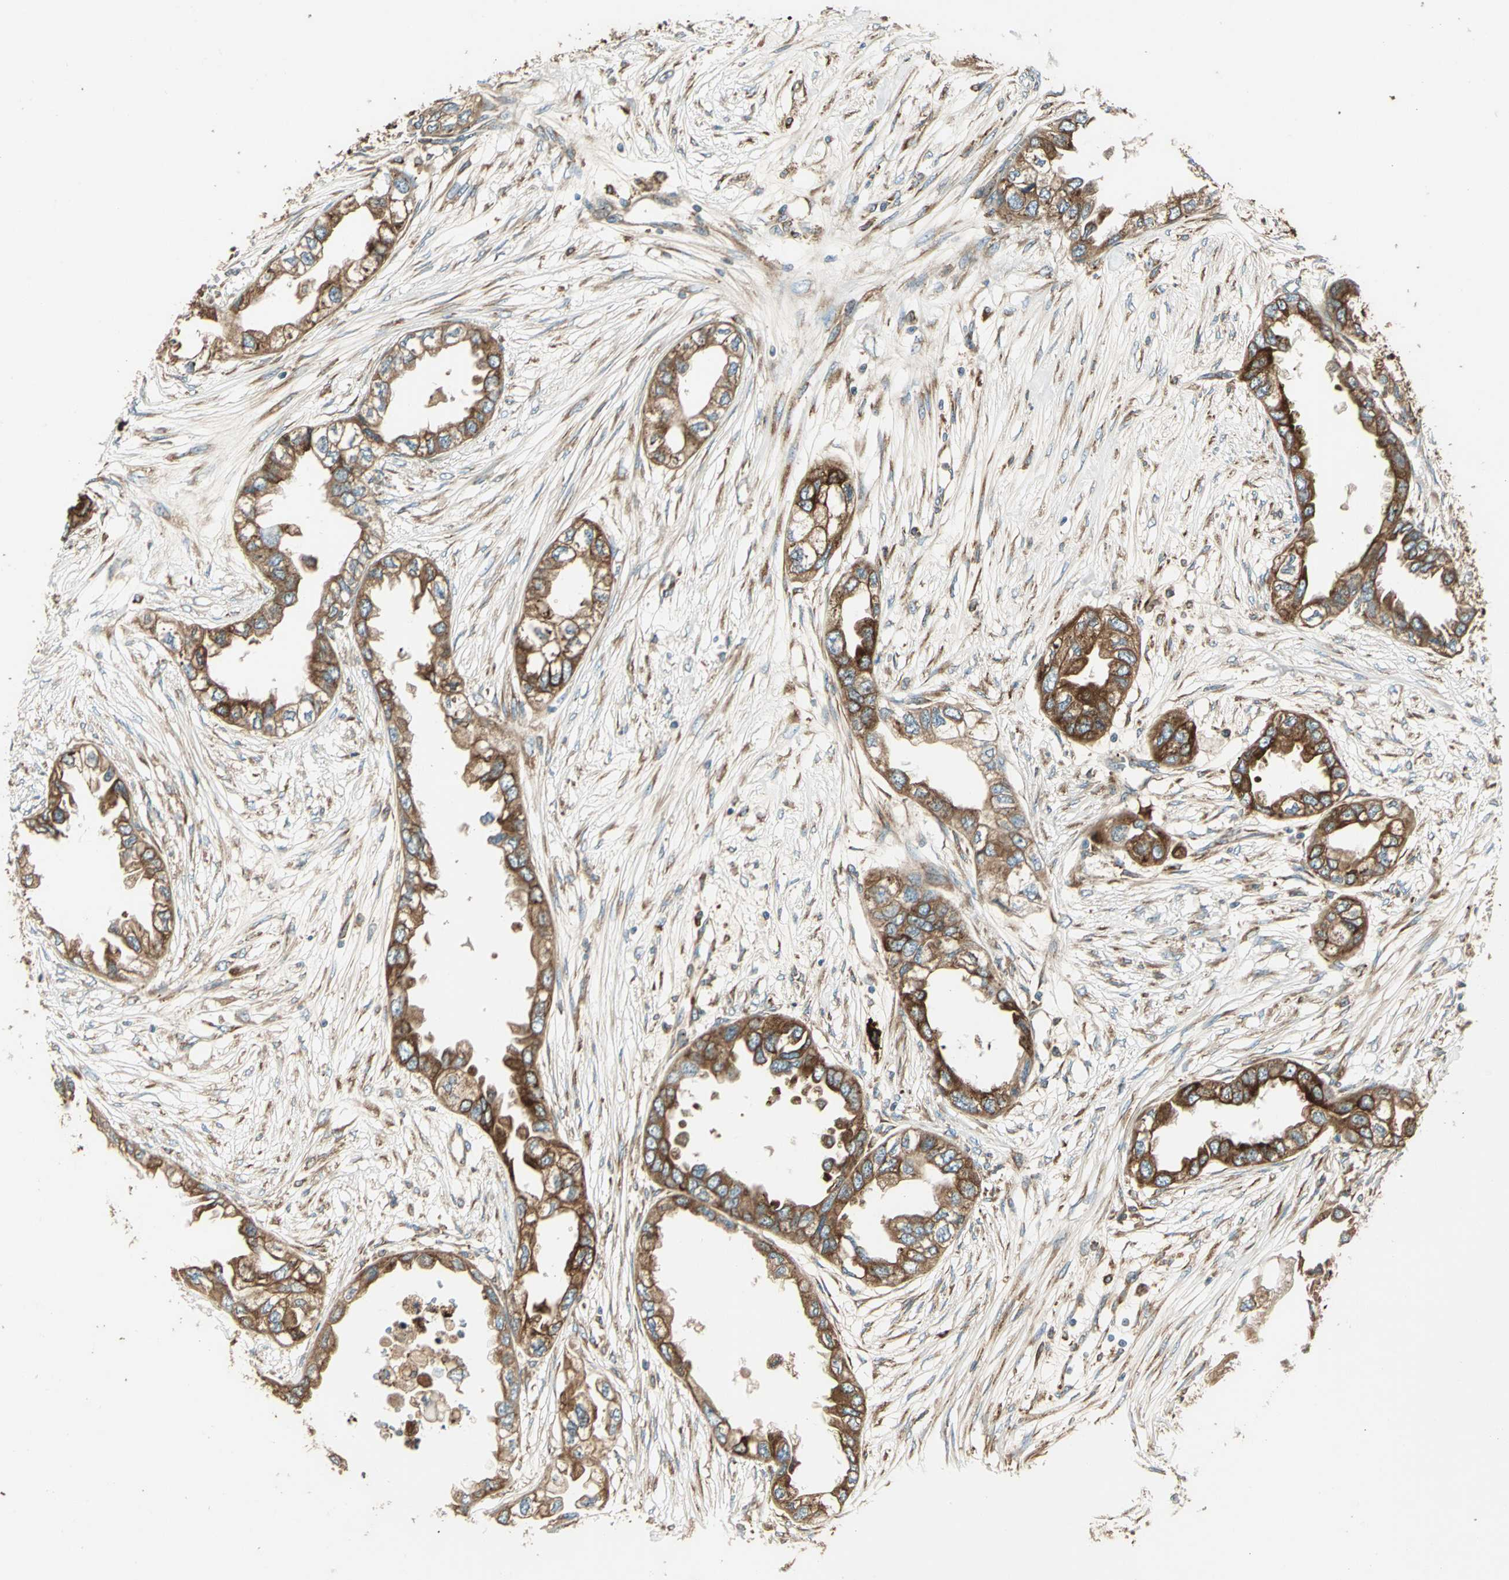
{"staining": {"intensity": "moderate", "quantity": ">75%", "location": "cytoplasmic/membranous"}, "tissue": "endometrial cancer", "cell_type": "Tumor cells", "image_type": "cancer", "snomed": [{"axis": "morphology", "description": "Adenocarcinoma, NOS"}, {"axis": "topography", "description": "Endometrium"}], "caption": "Approximately >75% of tumor cells in human endometrial cancer reveal moderate cytoplasmic/membranous protein staining as visualized by brown immunohistochemical staining.", "gene": "PDIA4", "patient": {"sex": "female", "age": 67}}